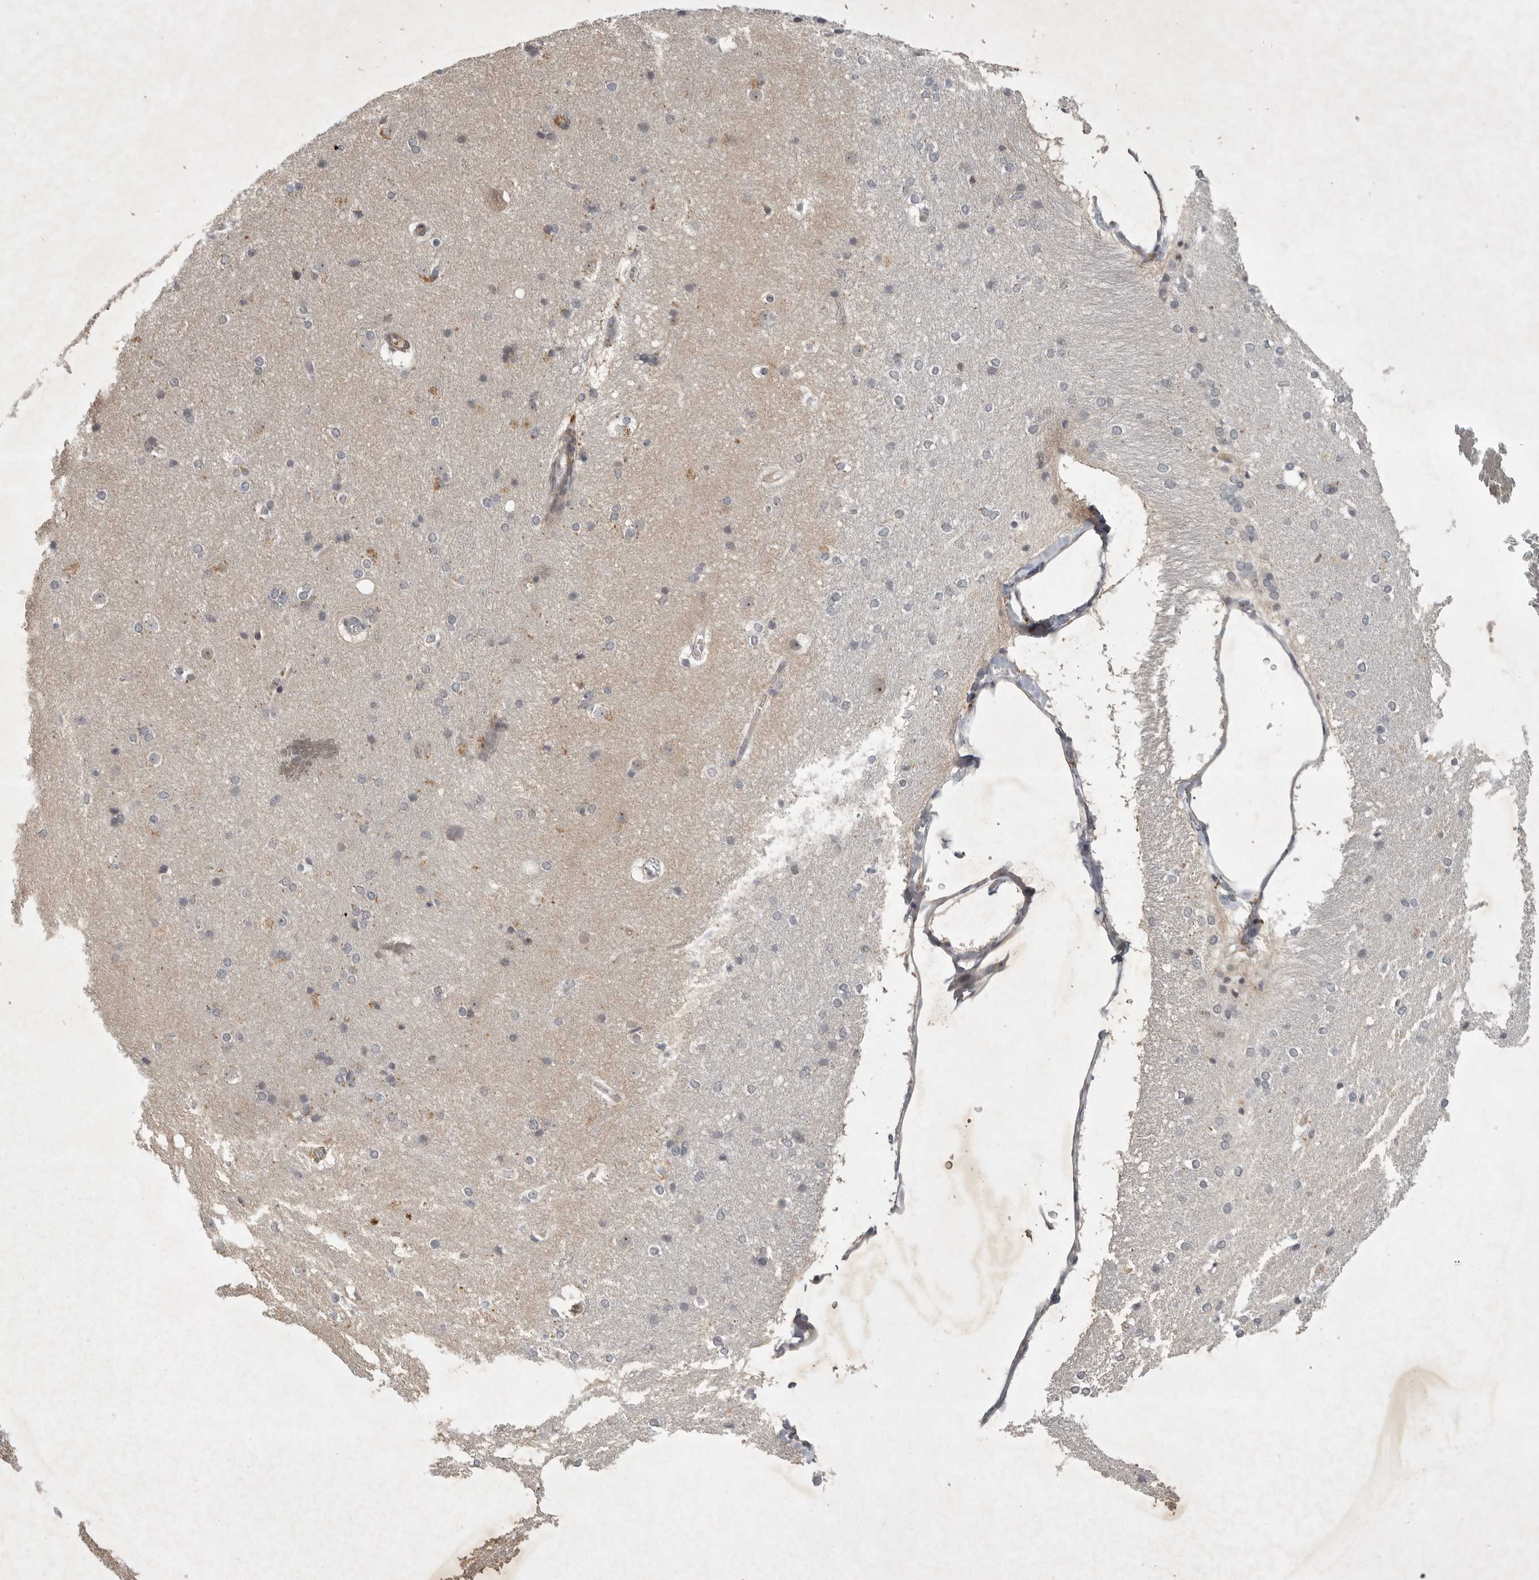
{"staining": {"intensity": "weak", "quantity": "<25%", "location": "cytoplasmic/membranous"}, "tissue": "caudate", "cell_type": "Glial cells", "image_type": "normal", "snomed": [{"axis": "morphology", "description": "Normal tissue, NOS"}, {"axis": "topography", "description": "Lateral ventricle wall"}], "caption": "DAB immunohistochemical staining of unremarkable caudate reveals no significant positivity in glial cells.", "gene": "UBE3D", "patient": {"sex": "female", "age": 19}}